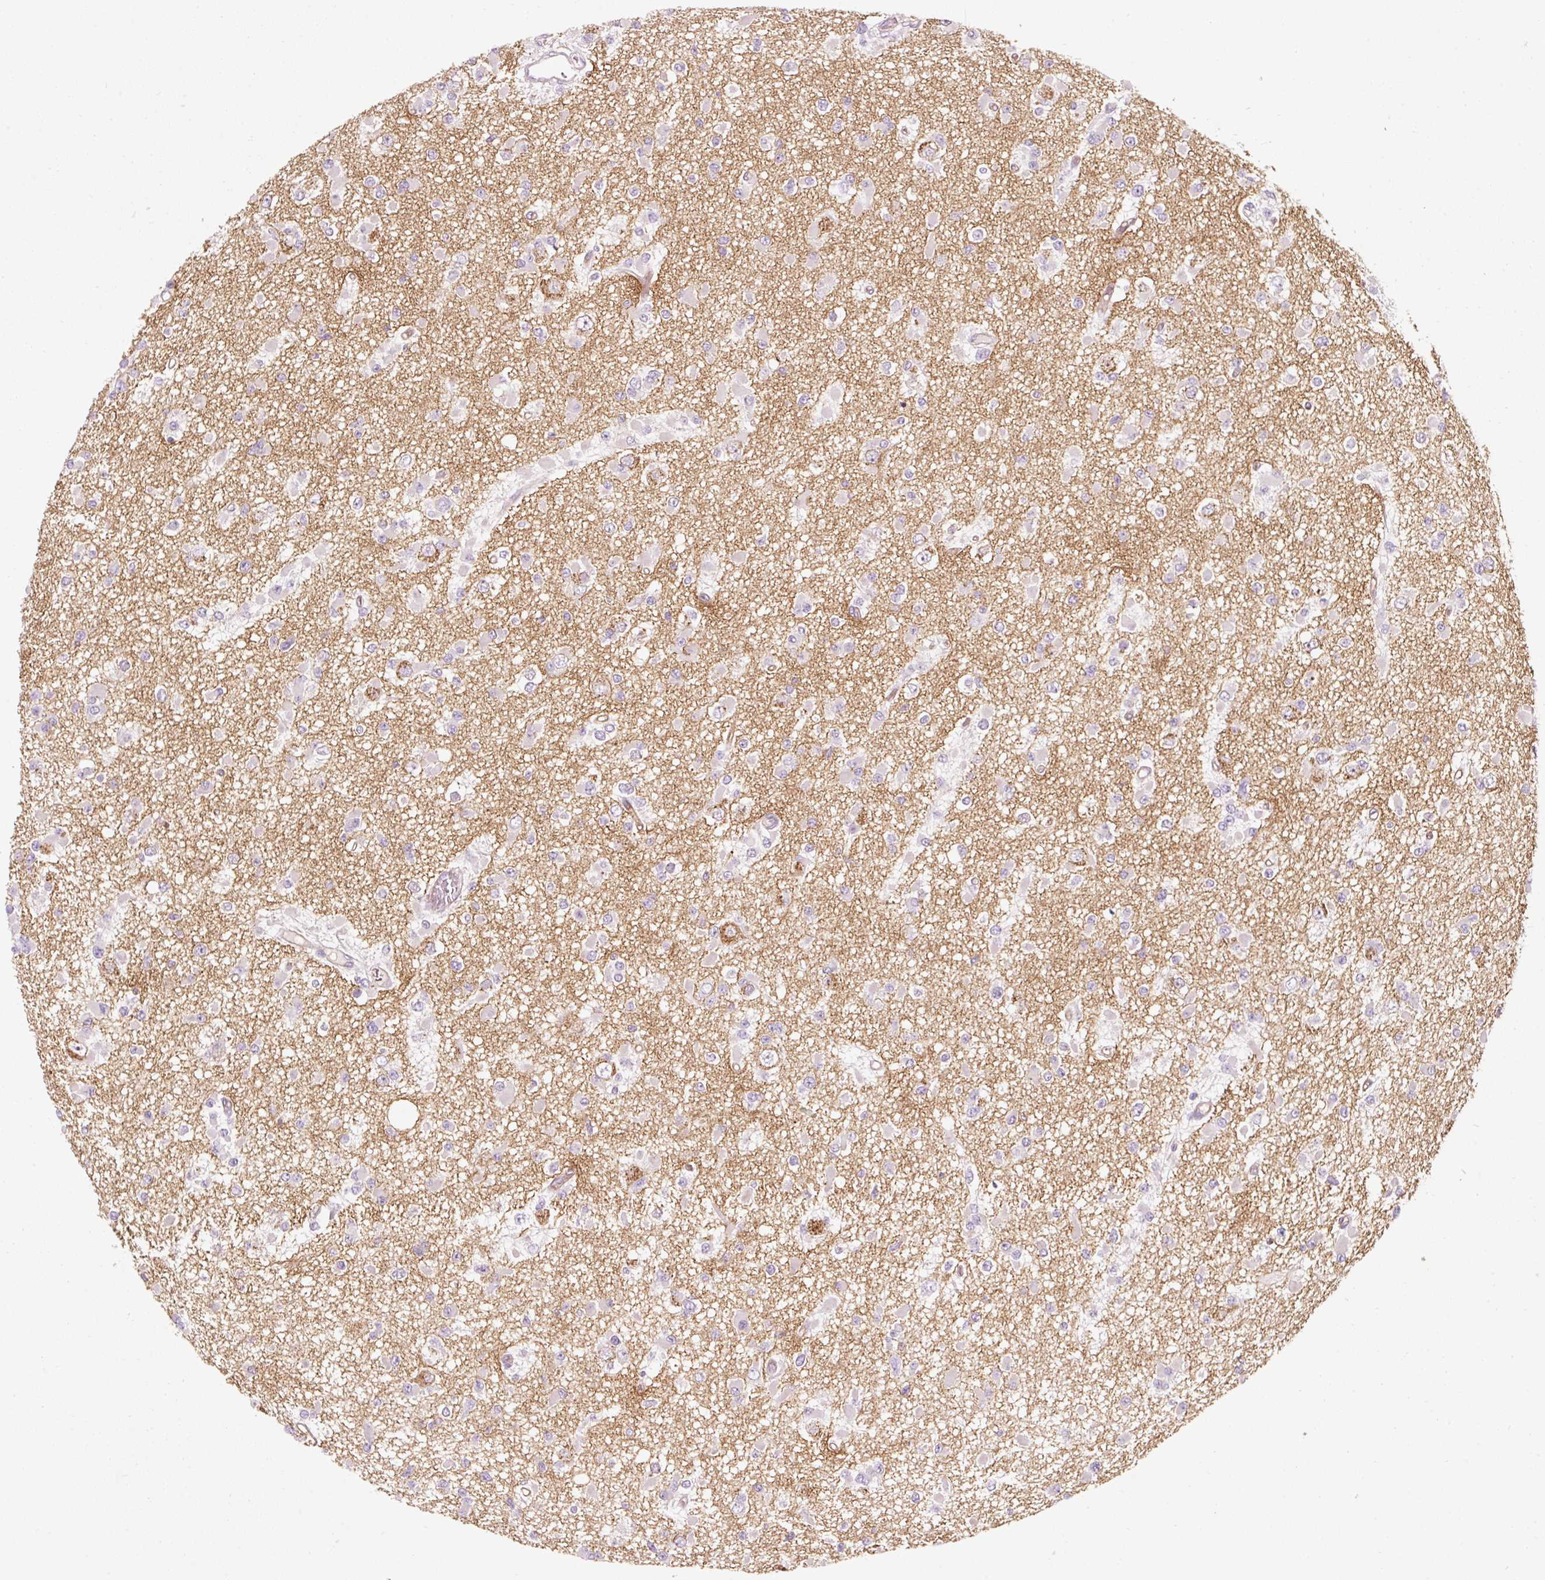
{"staining": {"intensity": "negative", "quantity": "none", "location": "none"}, "tissue": "glioma", "cell_type": "Tumor cells", "image_type": "cancer", "snomed": [{"axis": "morphology", "description": "Glioma, malignant, Low grade"}, {"axis": "topography", "description": "Brain"}], "caption": "Immunohistochemical staining of glioma displays no significant positivity in tumor cells.", "gene": "NAPA", "patient": {"sex": "female", "age": 22}}